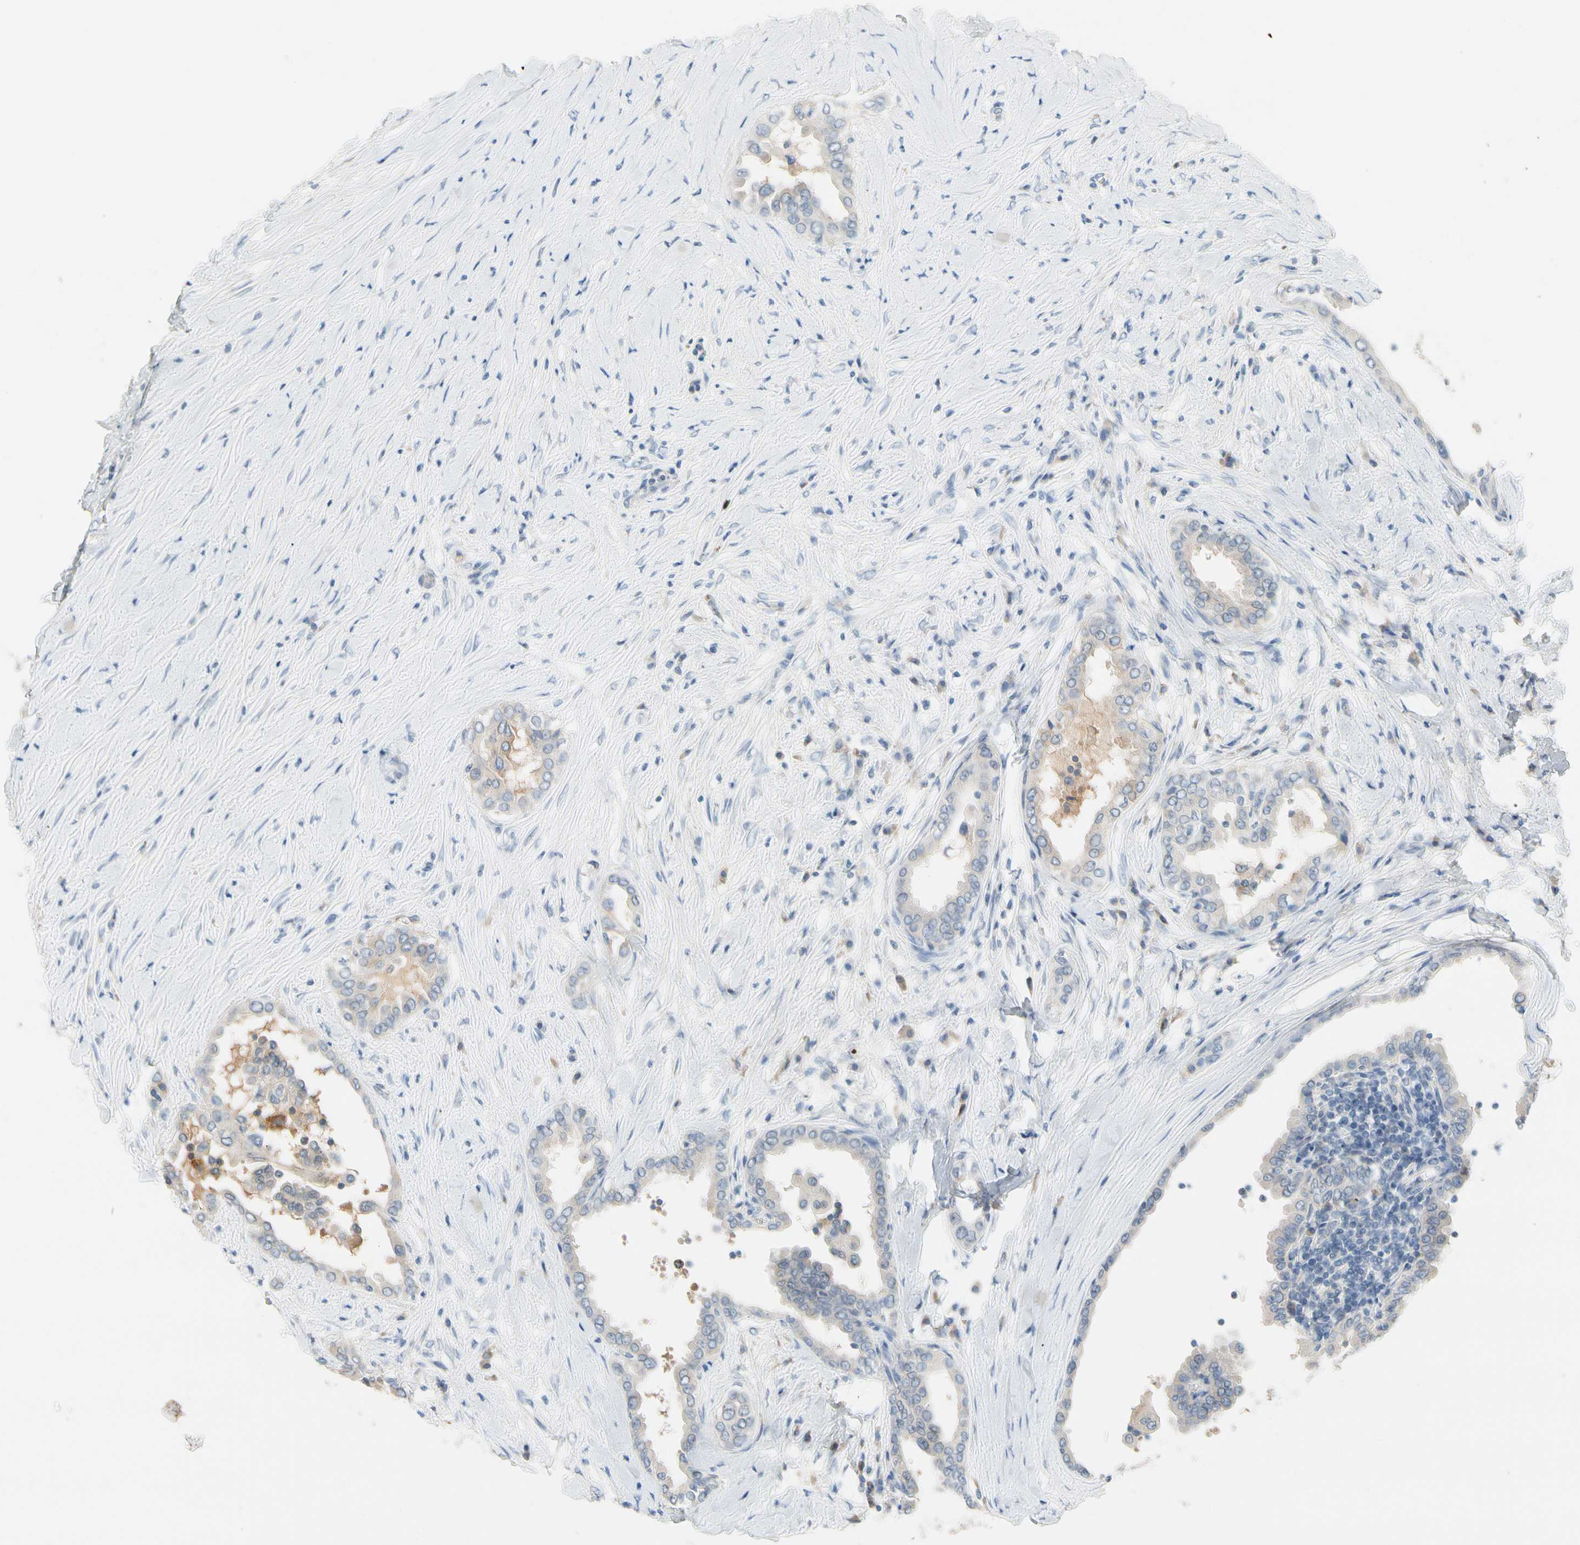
{"staining": {"intensity": "weak", "quantity": "<25%", "location": "cytoplasmic/membranous"}, "tissue": "thyroid cancer", "cell_type": "Tumor cells", "image_type": "cancer", "snomed": [{"axis": "morphology", "description": "Papillary adenocarcinoma, NOS"}, {"axis": "topography", "description": "Thyroid gland"}], "caption": "There is no significant staining in tumor cells of thyroid cancer (papillary adenocarcinoma).", "gene": "CNDP1", "patient": {"sex": "male", "age": 33}}